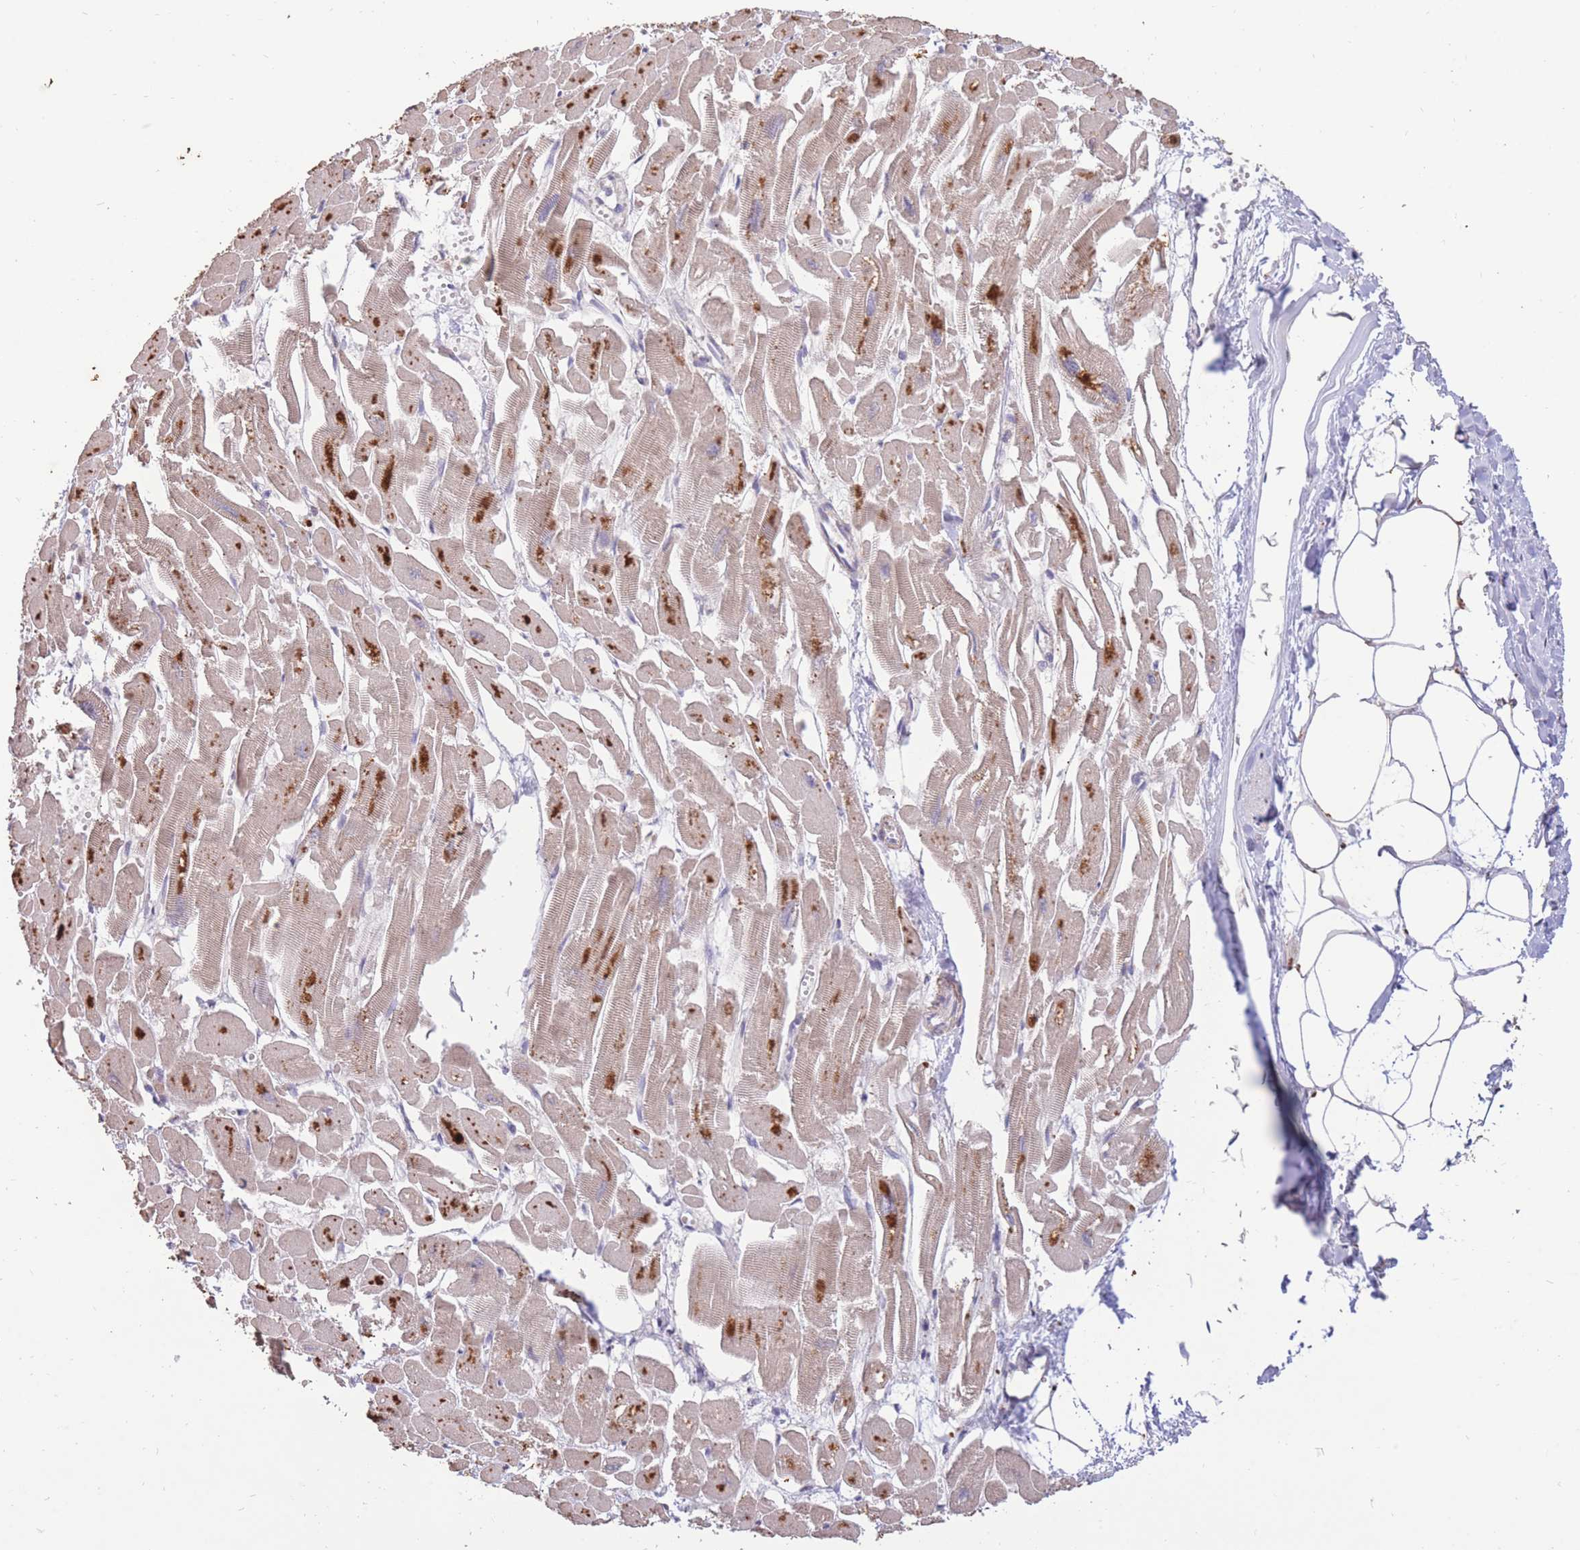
{"staining": {"intensity": "moderate", "quantity": "25%-75%", "location": "cytoplasmic/membranous"}, "tissue": "heart muscle", "cell_type": "Cardiomyocytes", "image_type": "normal", "snomed": [{"axis": "morphology", "description": "Normal tissue, NOS"}, {"axis": "topography", "description": "Heart"}], "caption": "Immunohistochemistry (IHC) (DAB) staining of benign heart muscle exhibits moderate cytoplasmic/membranous protein staining in approximately 25%-75% of cardiomyocytes.", "gene": "RGS14", "patient": {"sex": "male", "age": 54}}